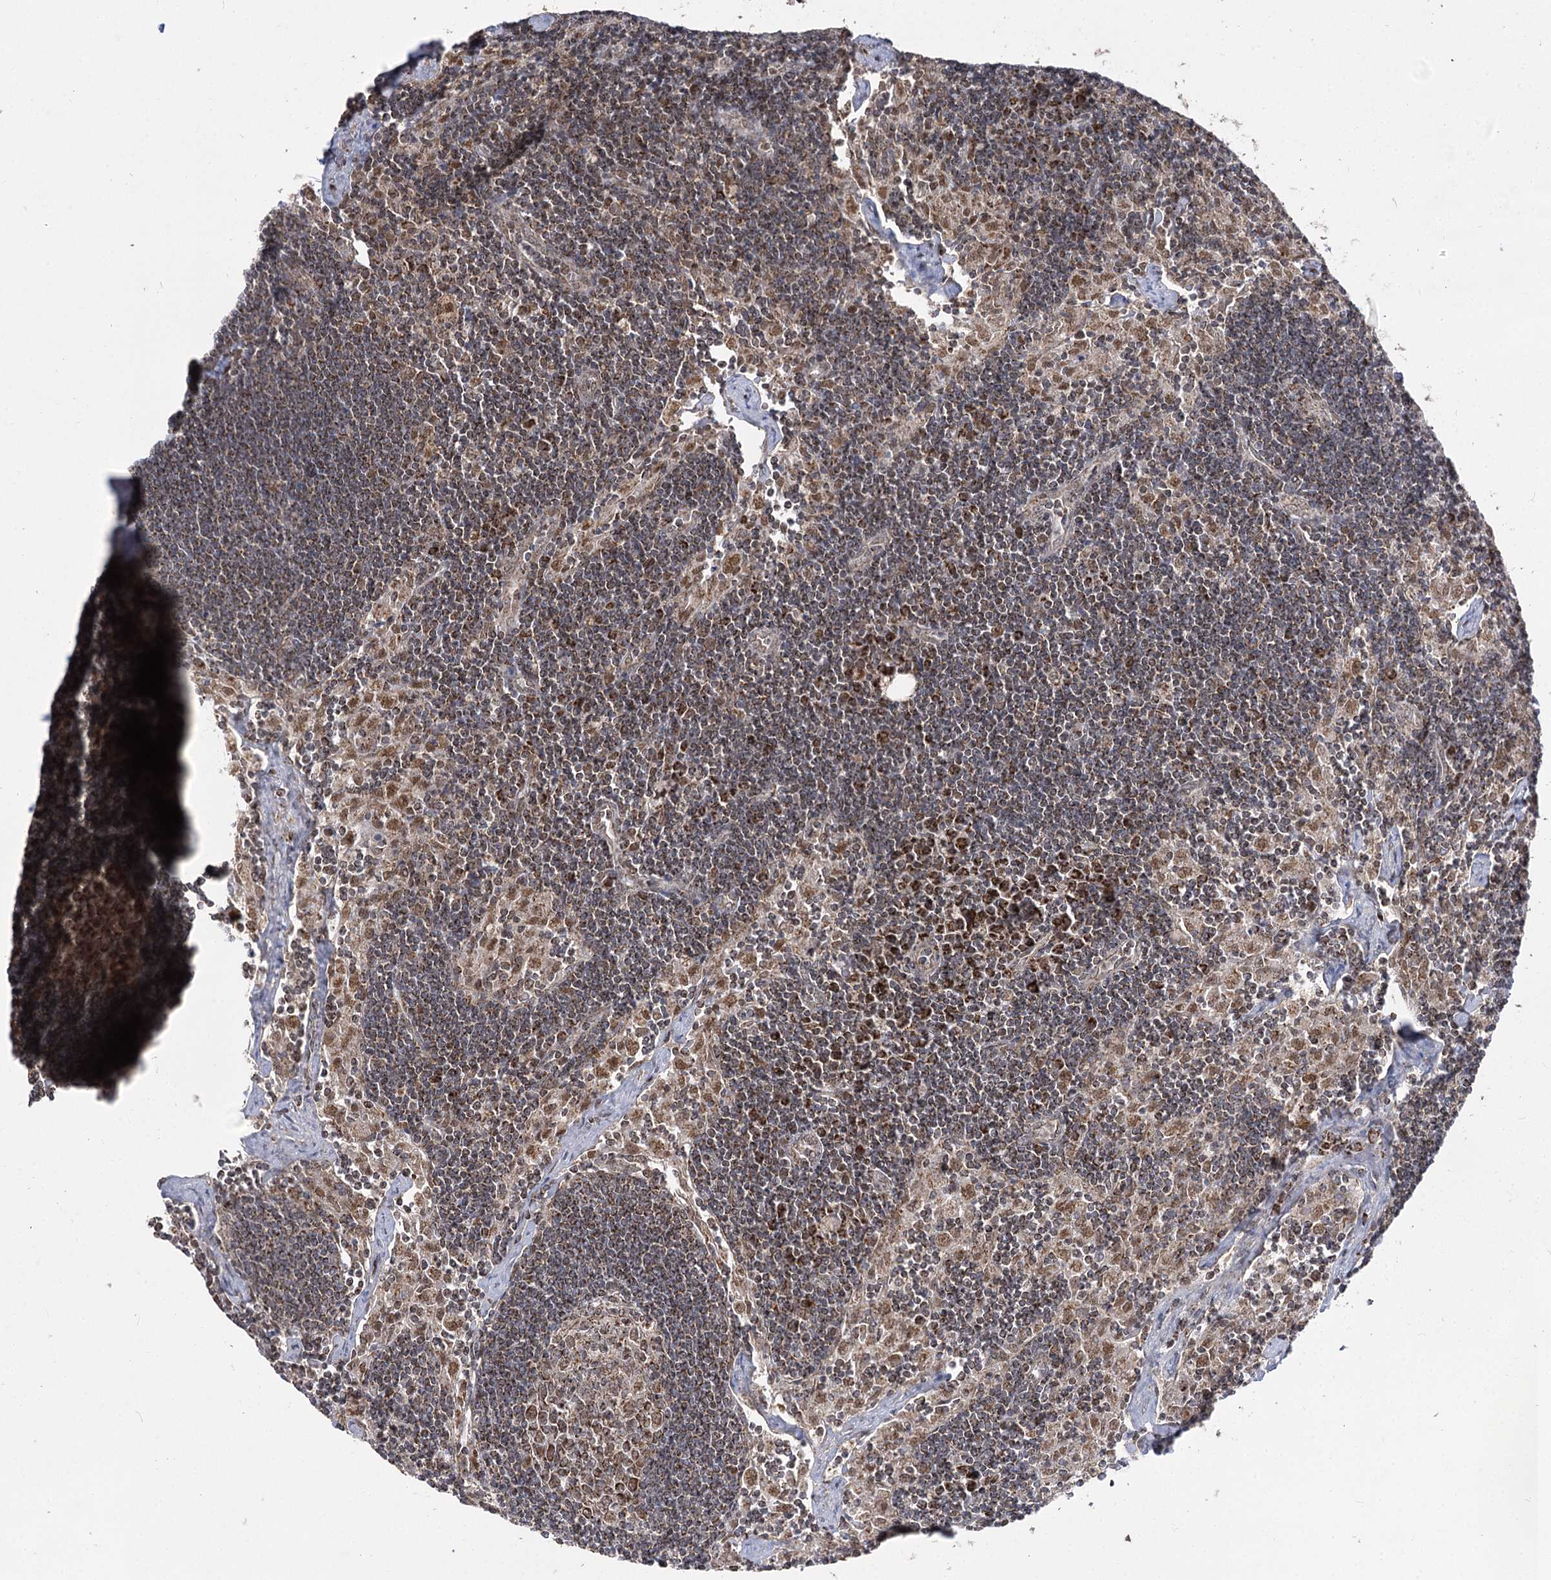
{"staining": {"intensity": "moderate", "quantity": "25%-75%", "location": "cytoplasmic/membranous,nuclear"}, "tissue": "lymph node", "cell_type": "Germinal center cells", "image_type": "normal", "snomed": [{"axis": "morphology", "description": "Normal tissue, NOS"}, {"axis": "topography", "description": "Lymph node"}], "caption": "This micrograph shows immunohistochemistry staining of normal lymph node, with medium moderate cytoplasmic/membranous,nuclear positivity in about 25%-75% of germinal center cells.", "gene": "SLC4A1AP", "patient": {"sex": "male", "age": 24}}